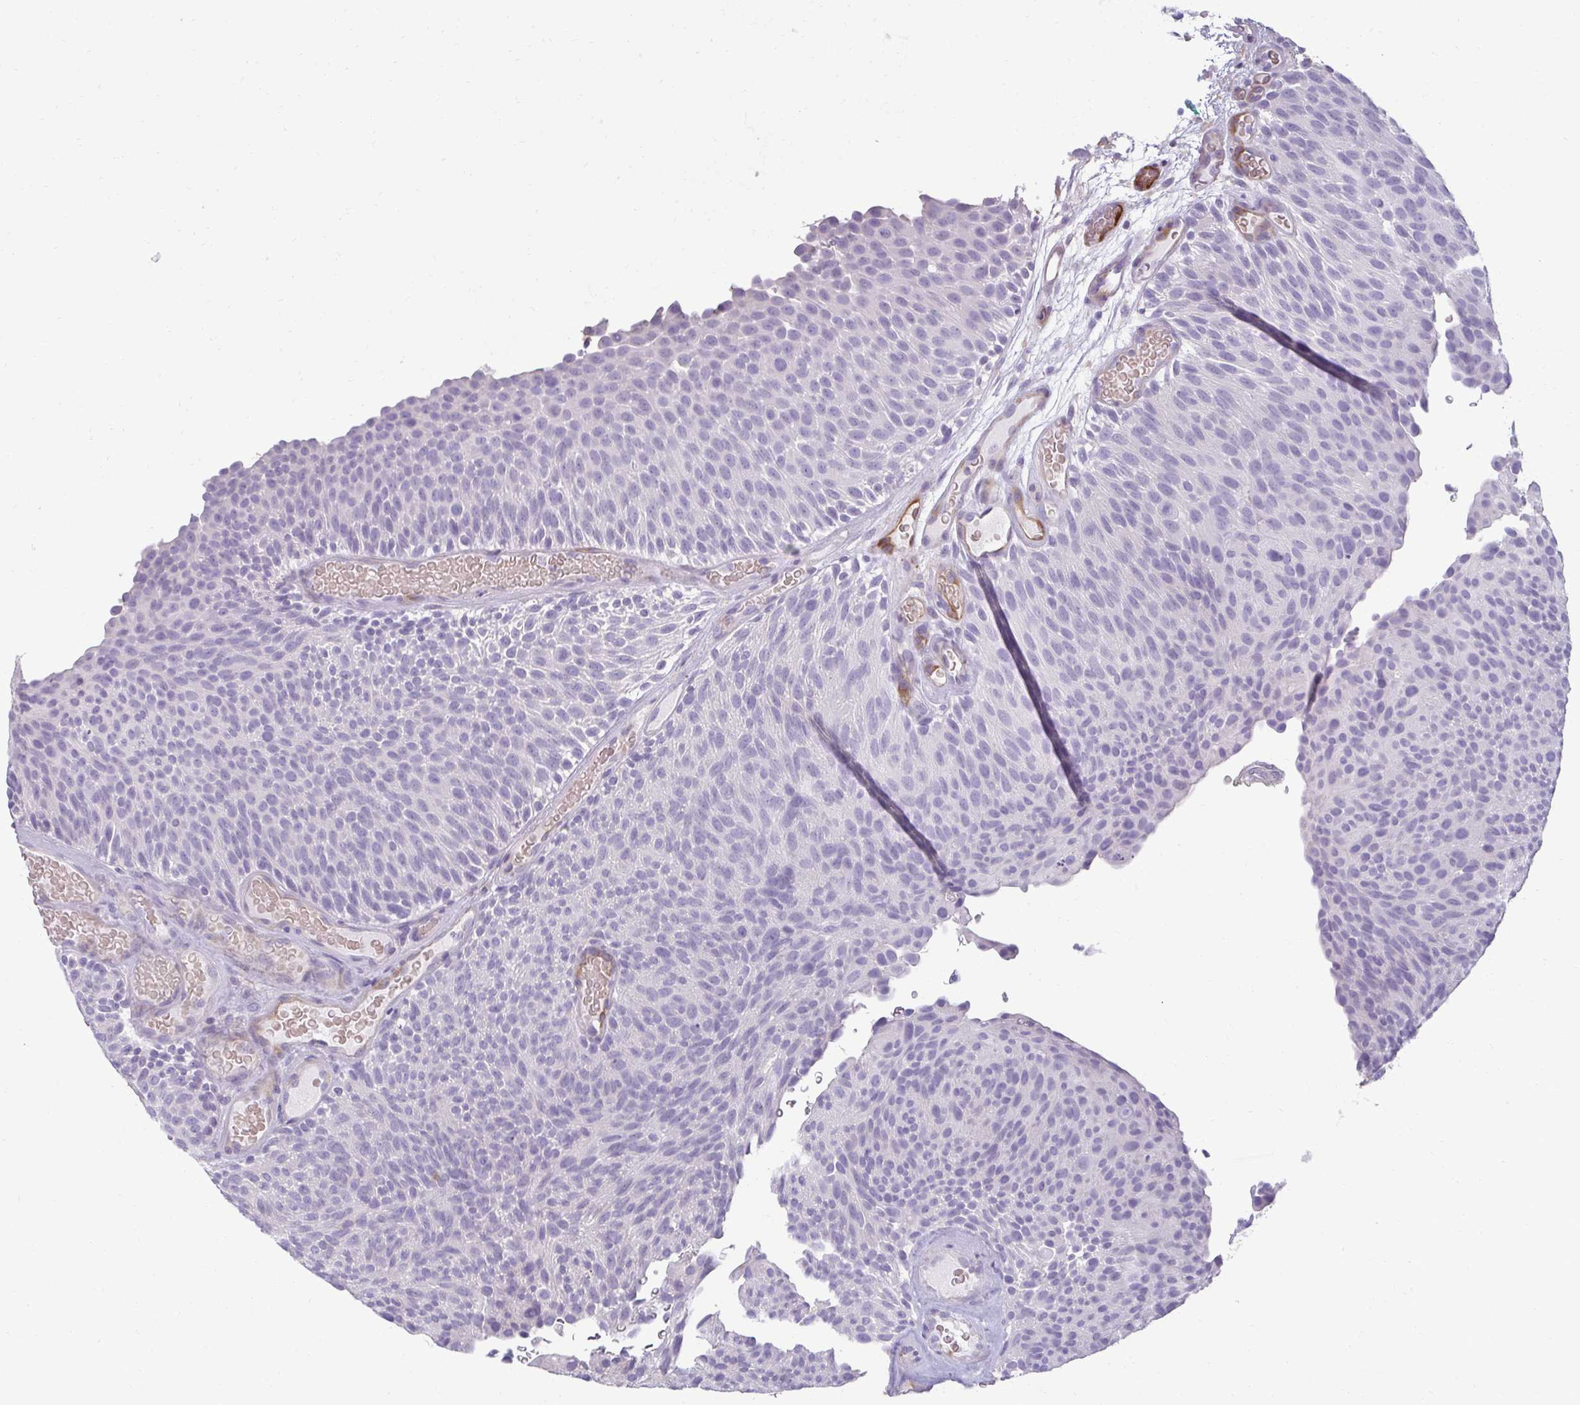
{"staining": {"intensity": "negative", "quantity": "none", "location": "none"}, "tissue": "urothelial cancer", "cell_type": "Tumor cells", "image_type": "cancer", "snomed": [{"axis": "morphology", "description": "Urothelial carcinoma, Low grade"}, {"axis": "topography", "description": "Urinary bladder"}], "caption": "Histopathology image shows no significant protein staining in tumor cells of urothelial cancer. (DAB immunohistochemistry visualized using brightfield microscopy, high magnification).", "gene": "PDE2A", "patient": {"sex": "male", "age": 78}}